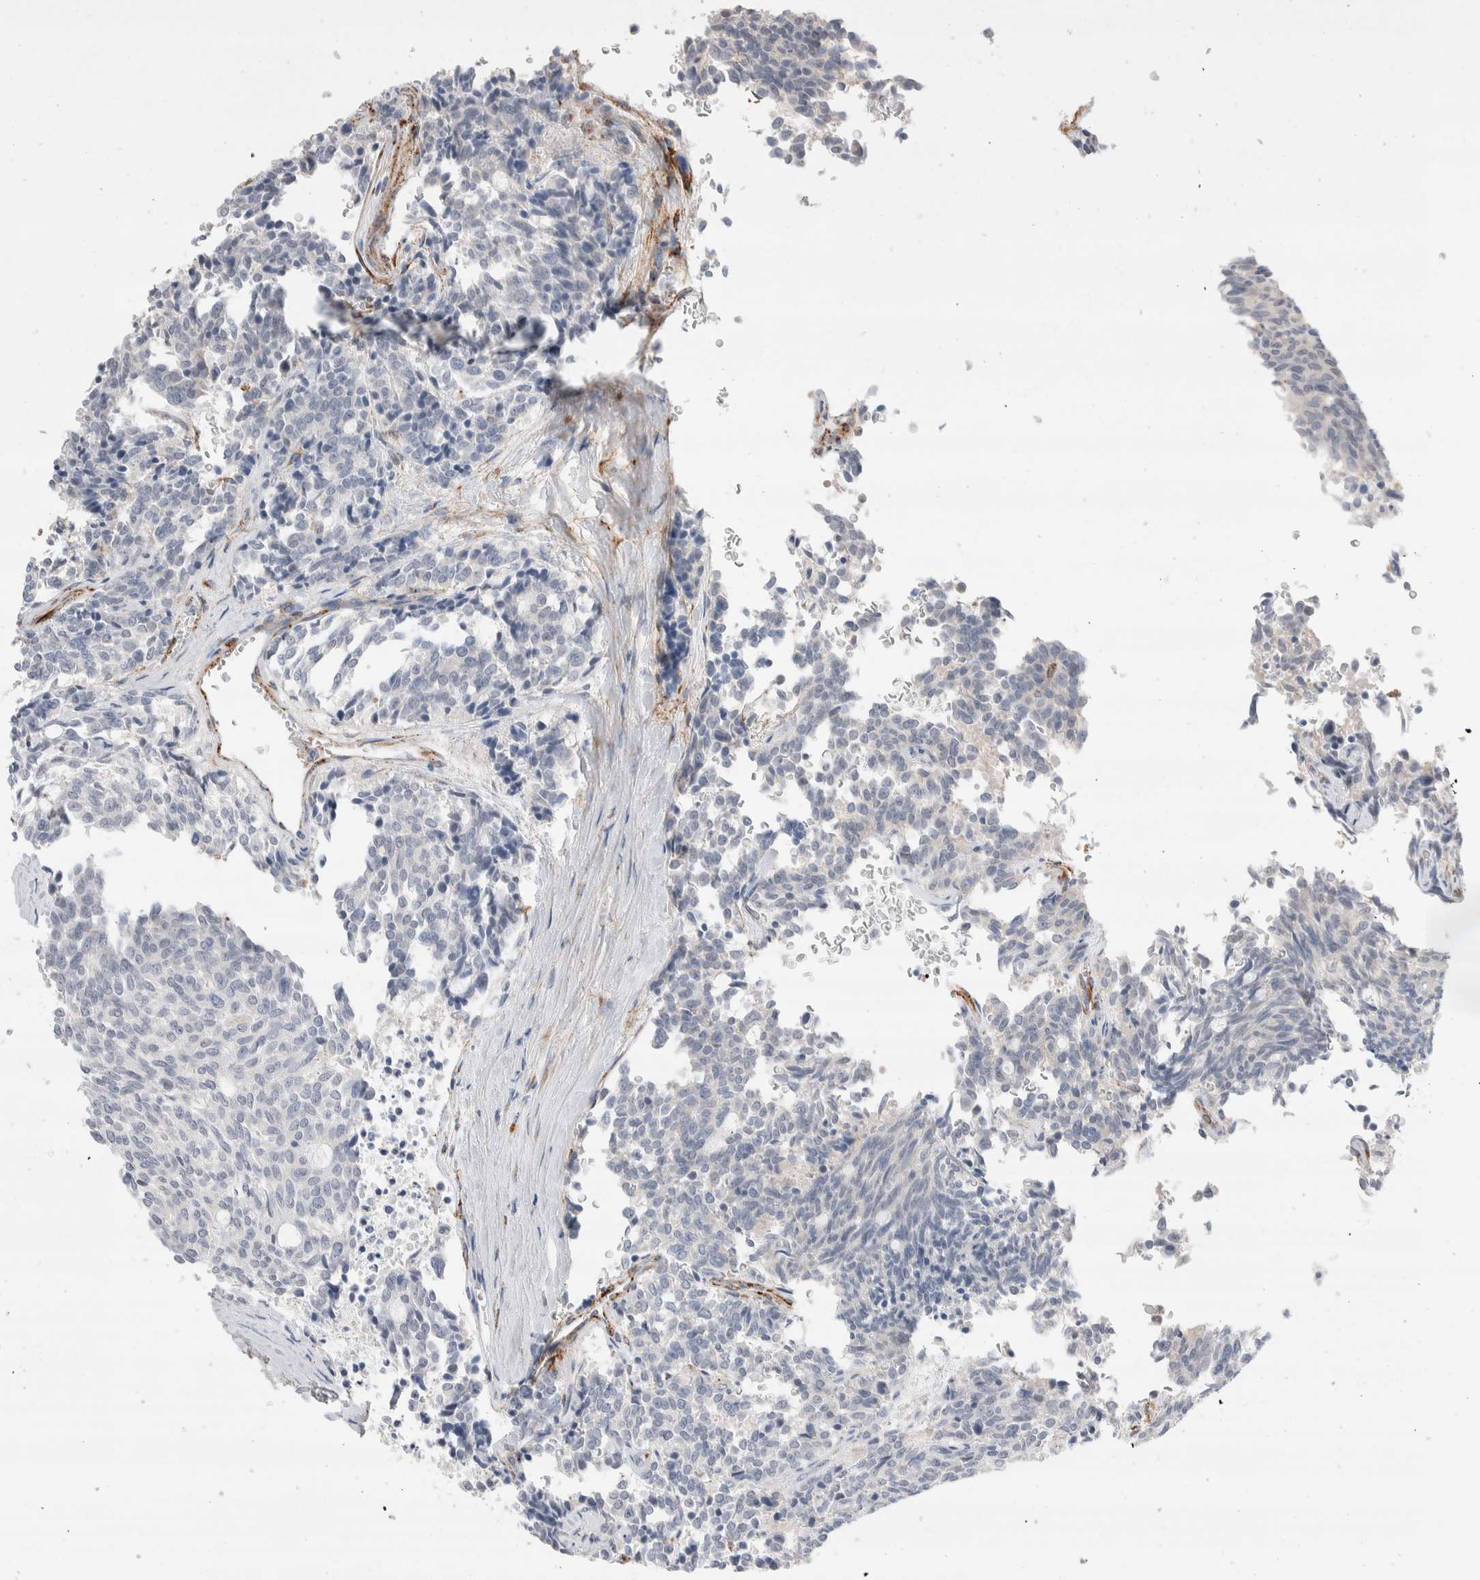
{"staining": {"intensity": "negative", "quantity": "none", "location": "none"}, "tissue": "carcinoid", "cell_type": "Tumor cells", "image_type": "cancer", "snomed": [{"axis": "morphology", "description": "Carcinoid, malignant, NOS"}, {"axis": "topography", "description": "Pancreas"}], "caption": "Tumor cells show no significant protein staining in carcinoid.", "gene": "SEPTIN4", "patient": {"sex": "female", "age": 54}}